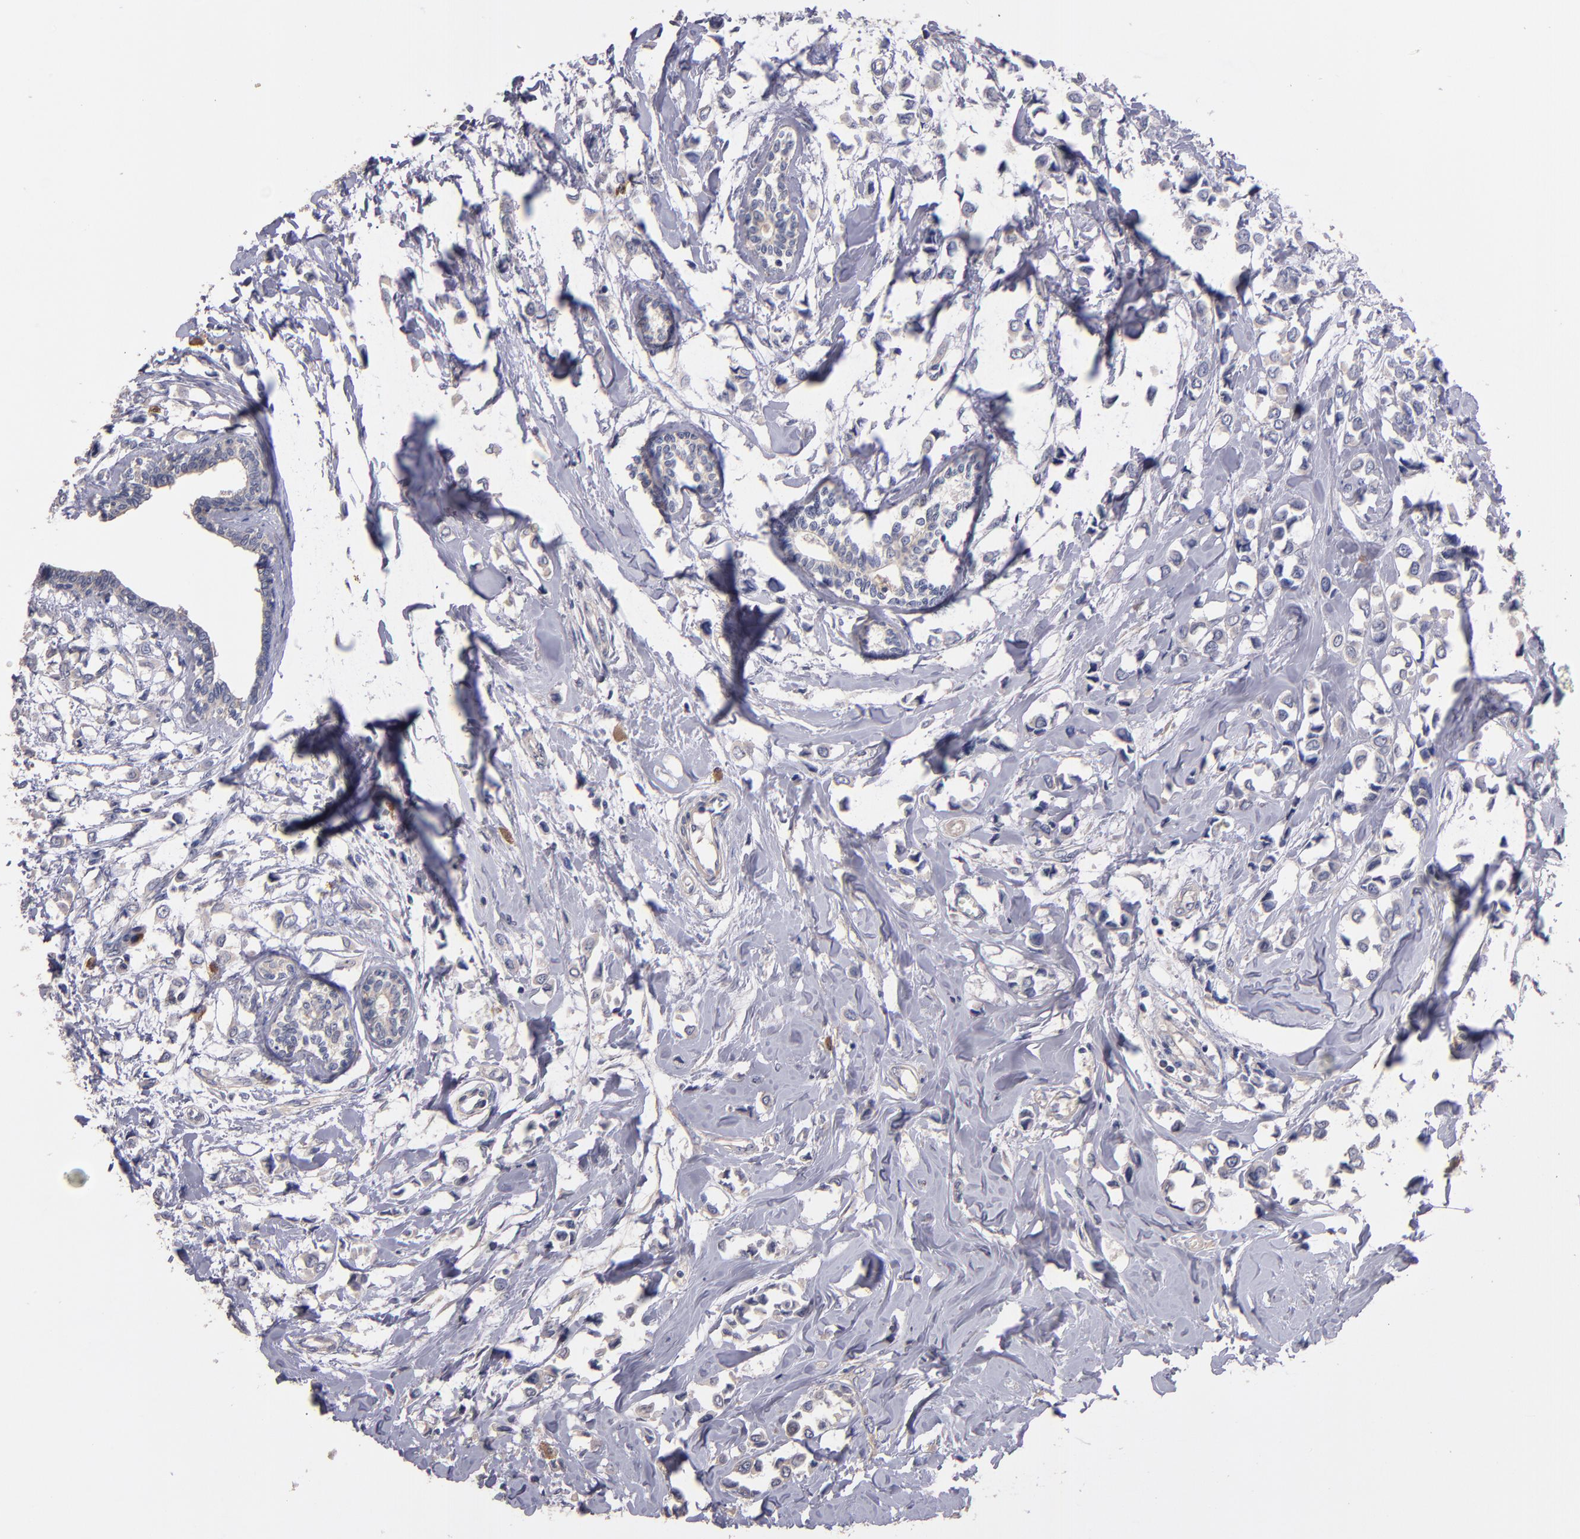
{"staining": {"intensity": "weak", "quantity": "<25%", "location": "cytoplasmic/membranous"}, "tissue": "breast cancer", "cell_type": "Tumor cells", "image_type": "cancer", "snomed": [{"axis": "morphology", "description": "Lobular carcinoma"}, {"axis": "topography", "description": "Breast"}], "caption": "Image shows no significant protein expression in tumor cells of breast cancer (lobular carcinoma).", "gene": "MAGEE1", "patient": {"sex": "female", "age": 51}}